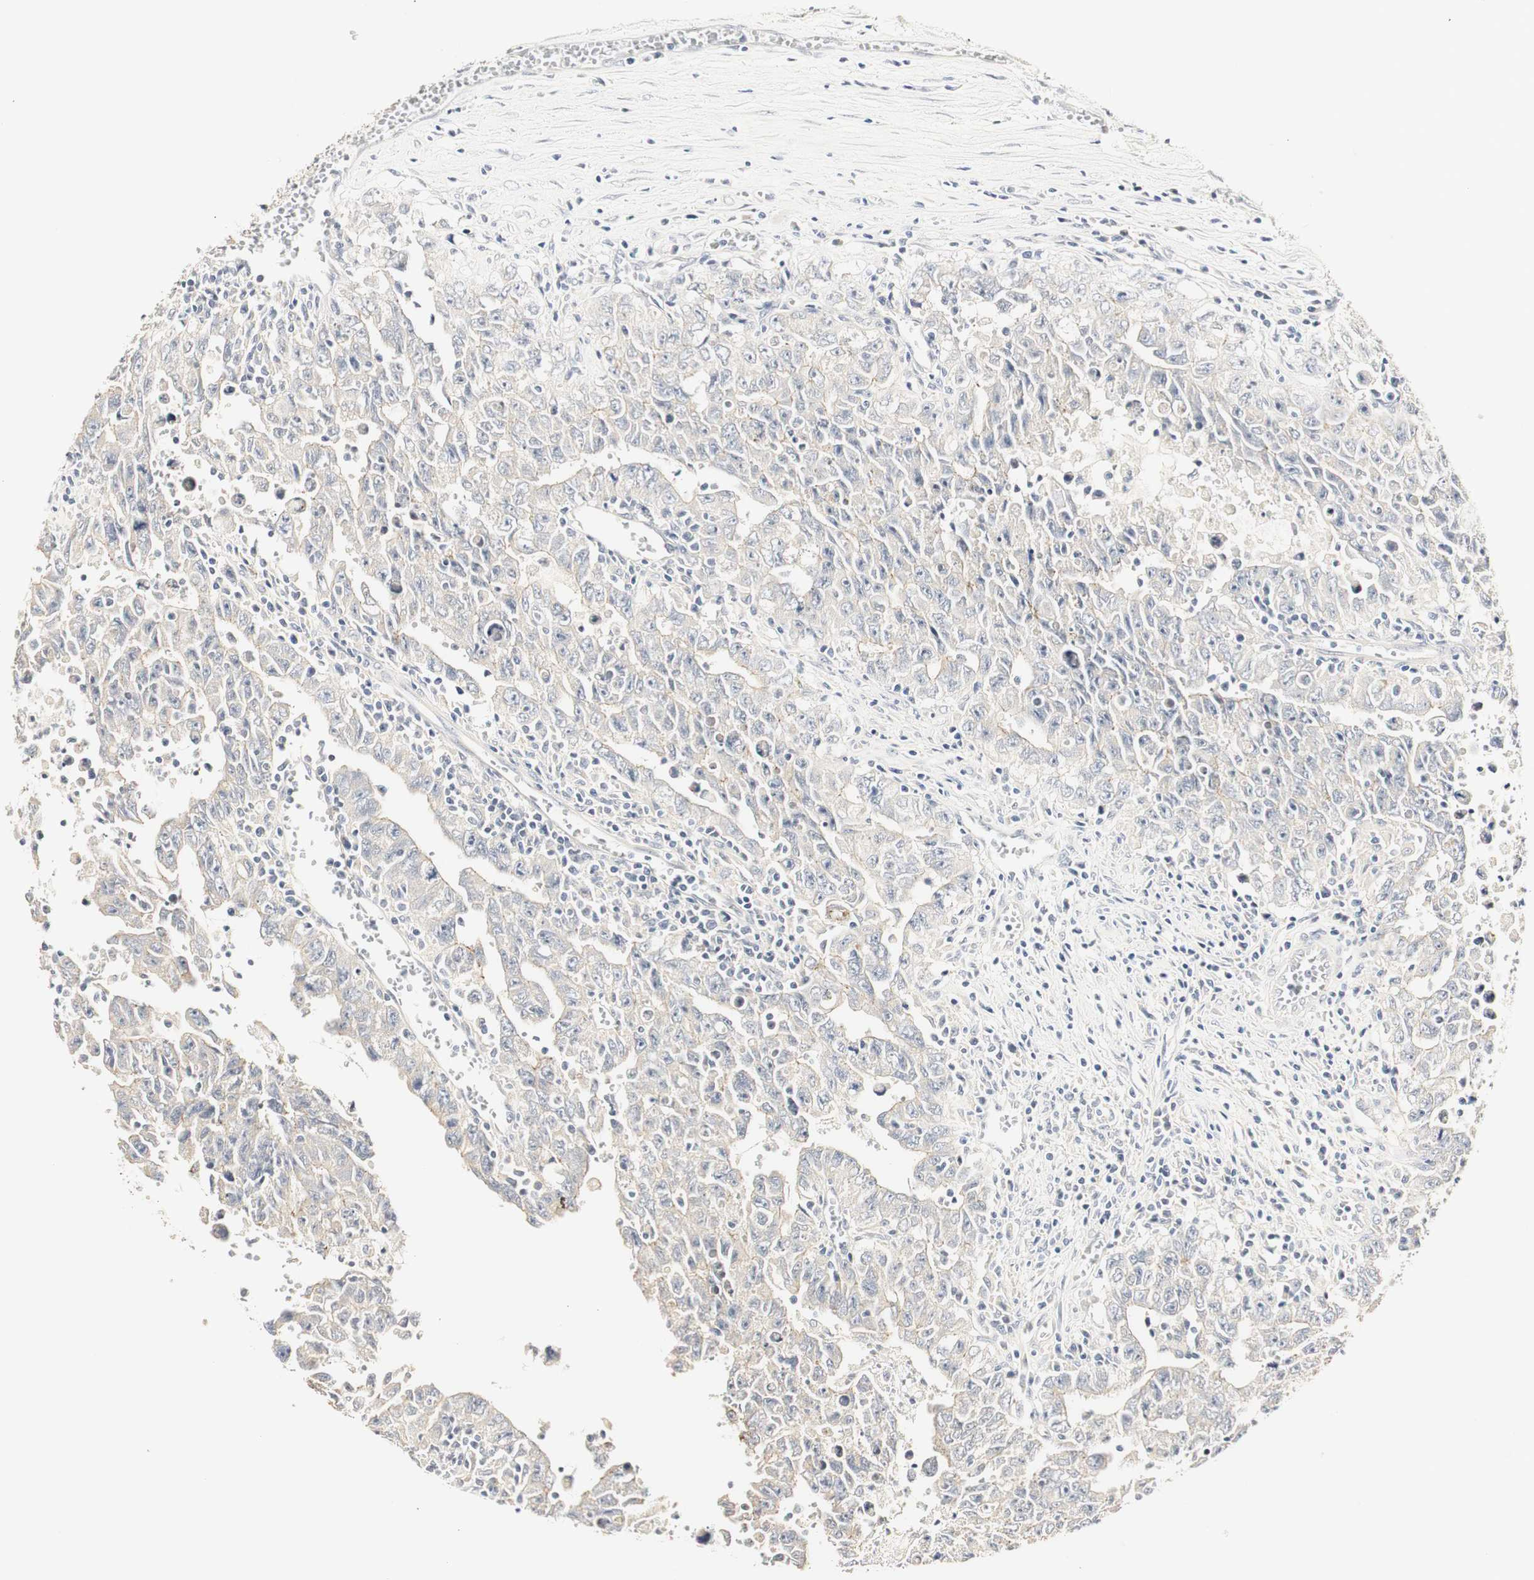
{"staining": {"intensity": "moderate", "quantity": "<25%", "location": "cytoplasmic/membranous"}, "tissue": "testis cancer", "cell_type": "Tumor cells", "image_type": "cancer", "snomed": [{"axis": "morphology", "description": "Carcinoma, Embryonal, NOS"}, {"axis": "topography", "description": "Testis"}], "caption": "The micrograph exhibits immunohistochemical staining of testis cancer (embryonal carcinoma). There is moderate cytoplasmic/membranous positivity is appreciated in about <25% of tumor cells.", "gene": "DSC2", "patient": {"sex": "male", "age": 28}}